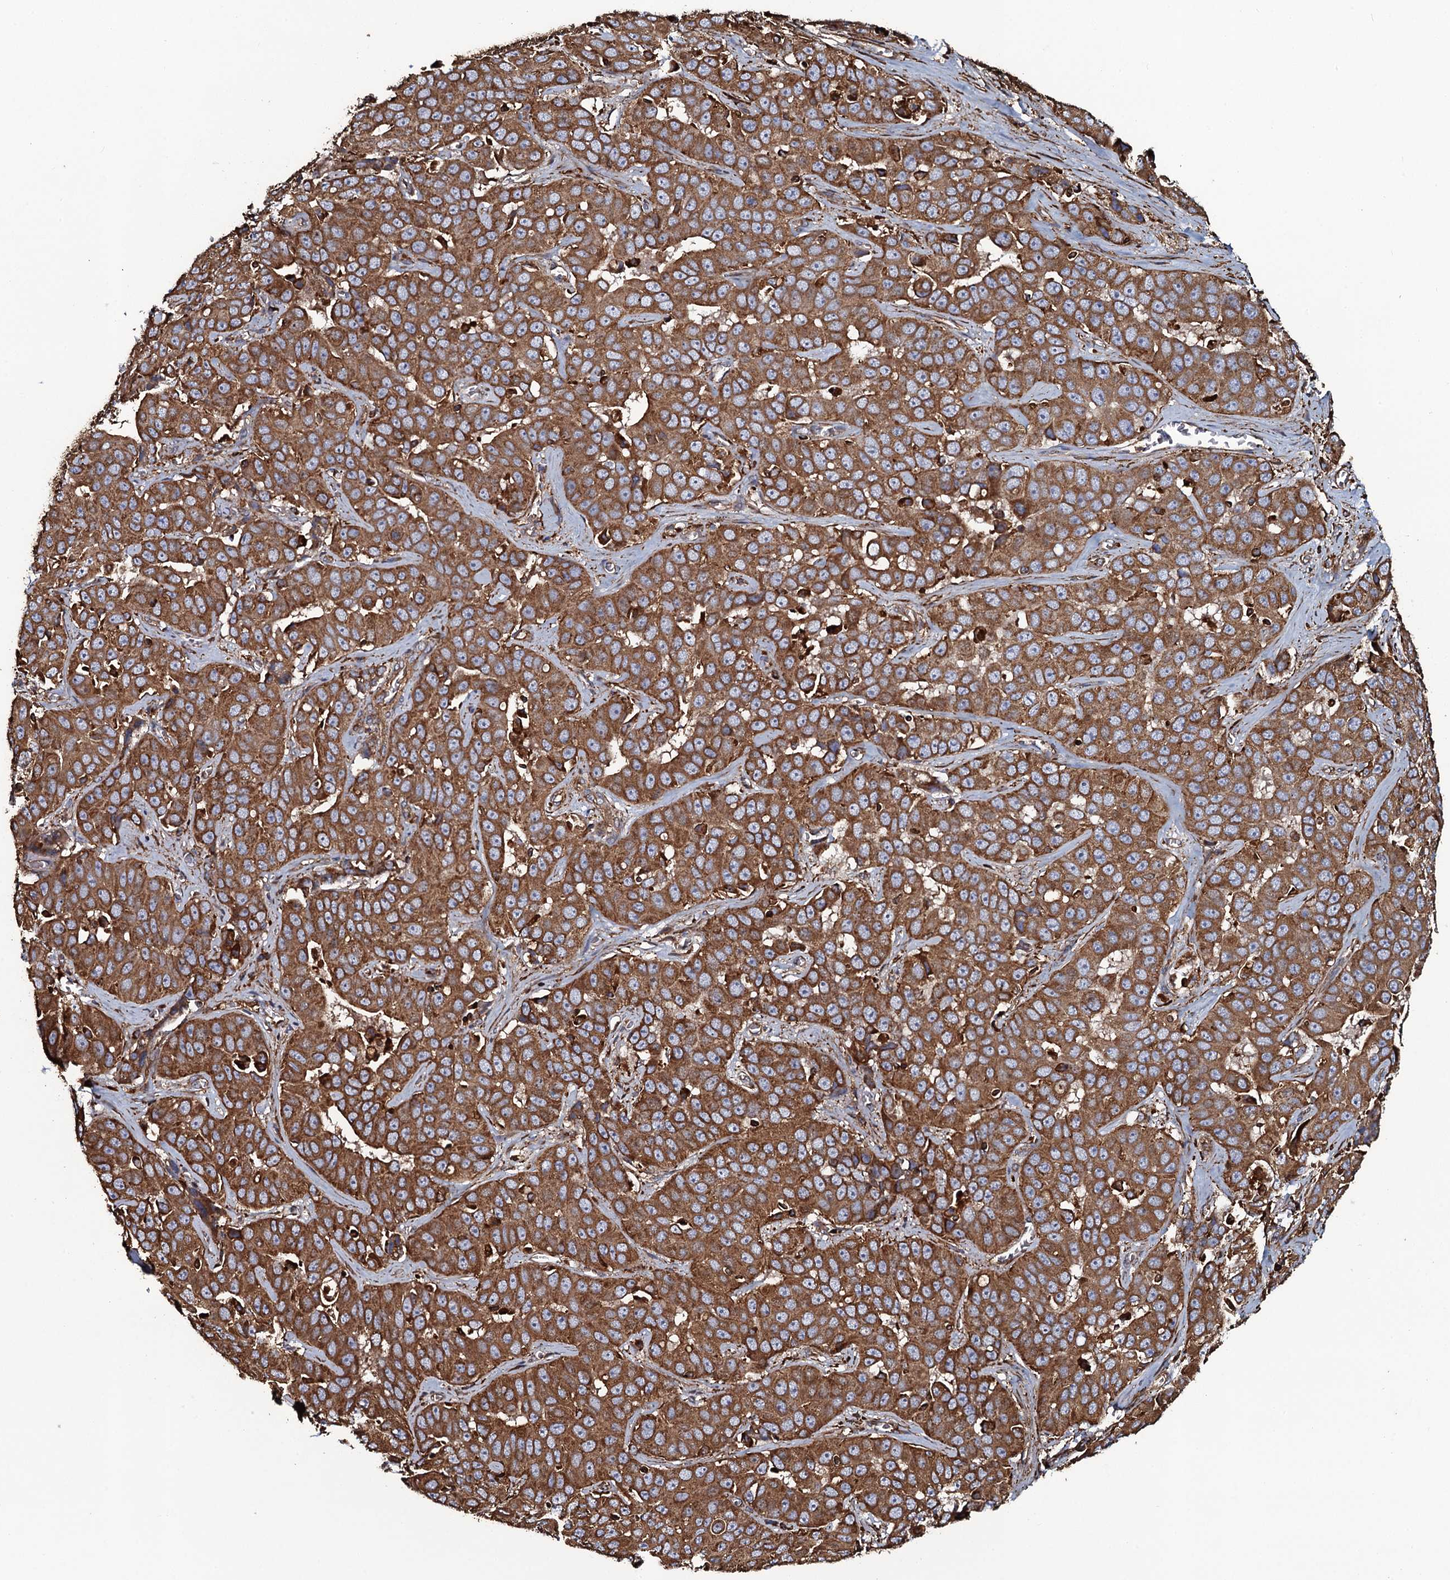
{"staining": {"intensity": "strong", "quantity": ">75%", "location": "cytoplasmic/membranous"}, "tissue": "liver cancer", "cell_type": "Tumor cells", "image_type": "cancer", "snomed": [{"axis": "morphology", "description": "Cholangiocarcinoma"}, {"axis": "topography", "description": "Liver"}], "caption": "Immunohistochemical staining of liver cancer reveals high levels of strong cytoplasmic/membranous protein expression in about >75% of tumor cells.", "gene": "VWA8", "patient": {"sex": "female", "age": 52}}